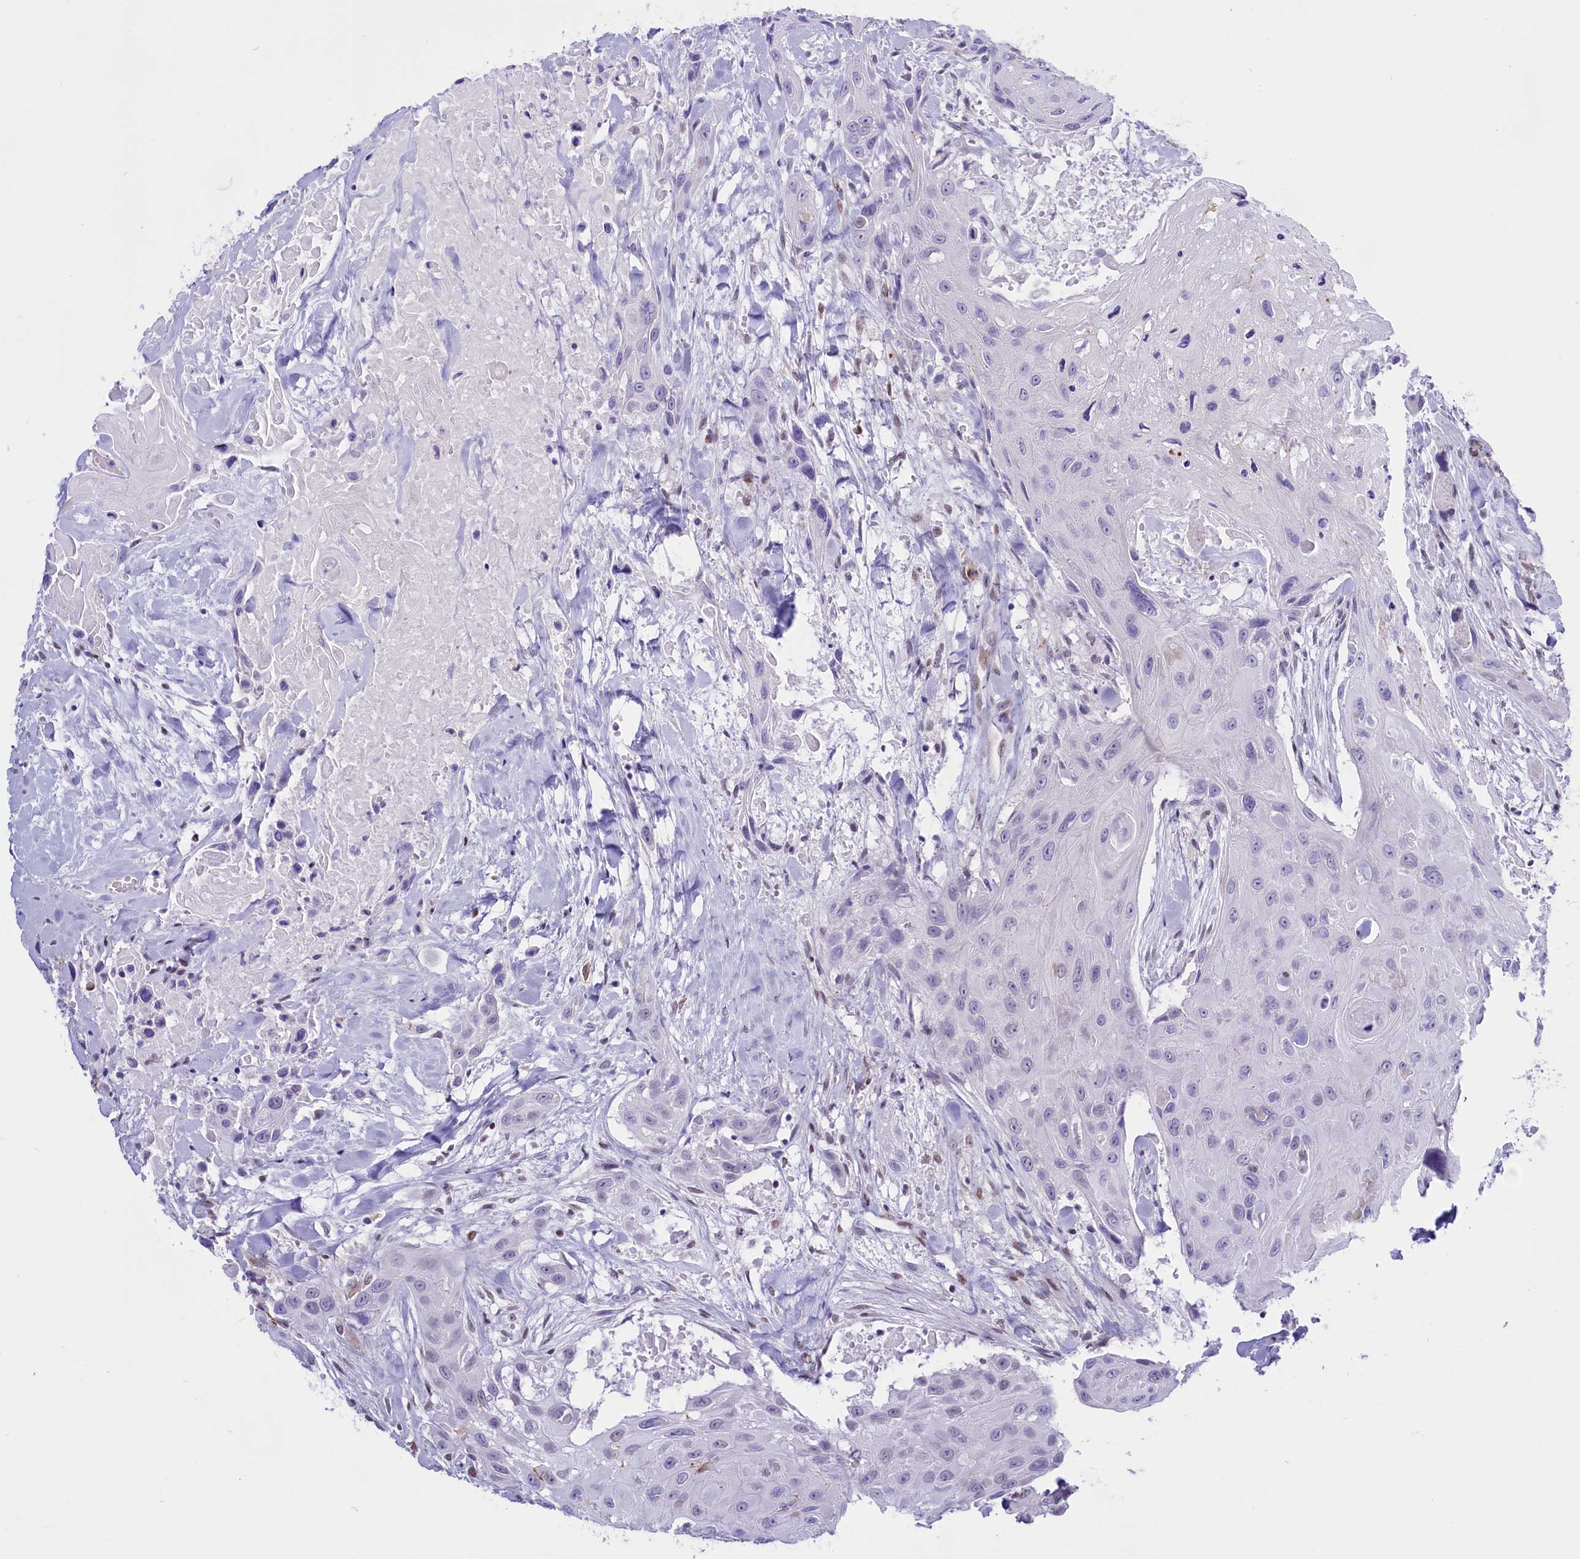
{"staining": {"intensity": "negative", "quantity": "none", "location": "none"}, "tissue": "head and neck cancer", "cell_type": "Tumor cells", "image_type": "cancer", "snomed": [{"axis": "morphology", "description": "Squamous cell carcinoma, NOS"}, {"axis": "topography", "description": "Head-Neck"}], "caption": "Protein analysis of head and neck cancer displays no significant positivity in tumor cells.", "gene": "RPS6KB1", "patient": {"sex": "male", "age": 81}}